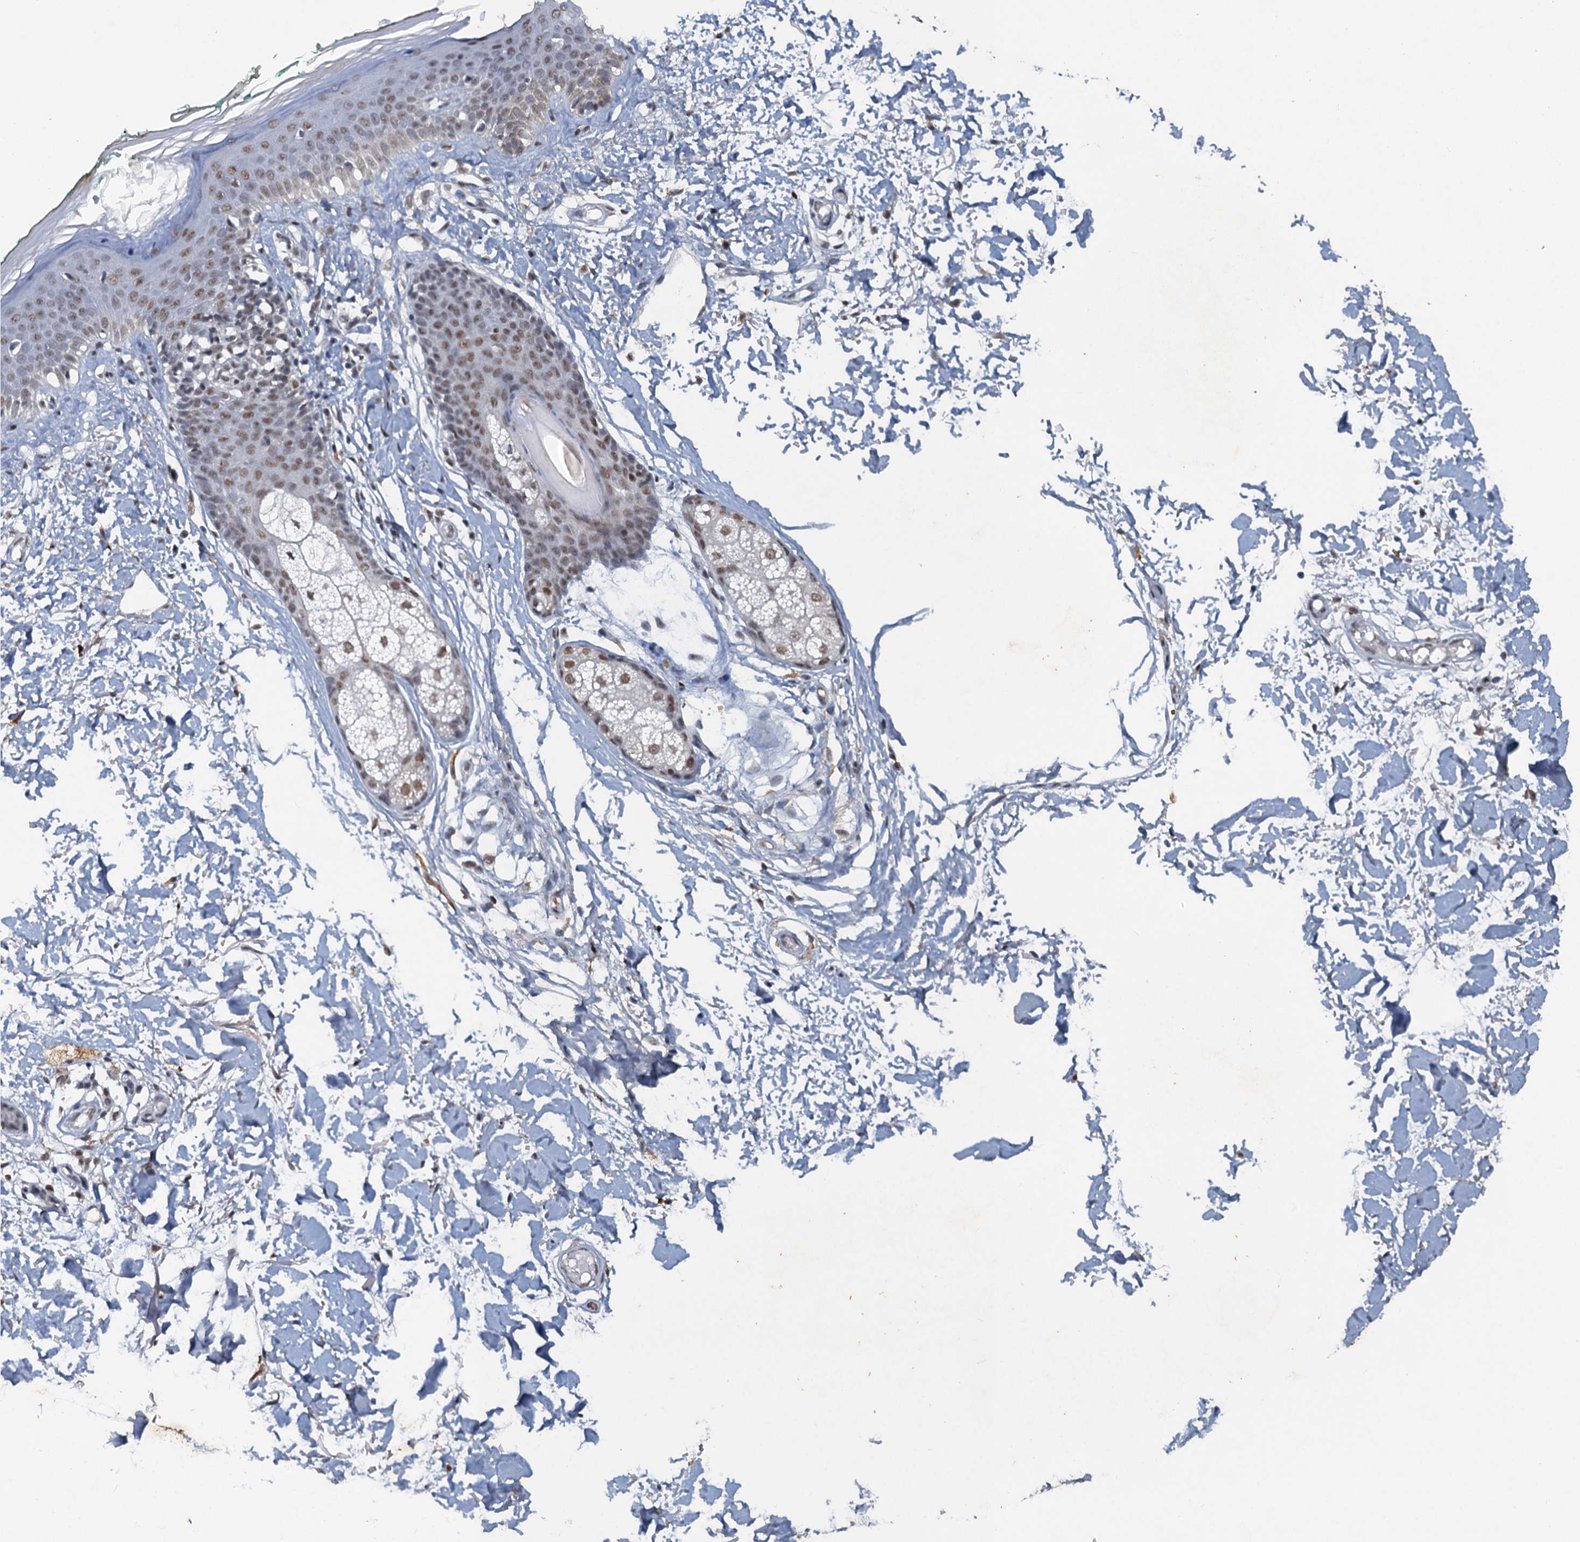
{"staining": {"intensity": "weak", "quantity": ">75%", "location": "nuclear"}, "tissue": "skin", "cell_type": "Fibroblasts", "image_type": "normal", "snomed": [{"axis": "morphology", "description": "Normal tissue, NOS"}, {"axis": "topography", "description": "Skin"}], "caption": "Protein analysis of normal skin exhibits weak nuclear staining in about >75% of fibroblasts. Using DAB (brown) and hematoxylin (blue) stains, captured at high magnification using brightfield microscopy.", "gene": "CSTF3", "patient": {"sex": "male", "age": 62}}